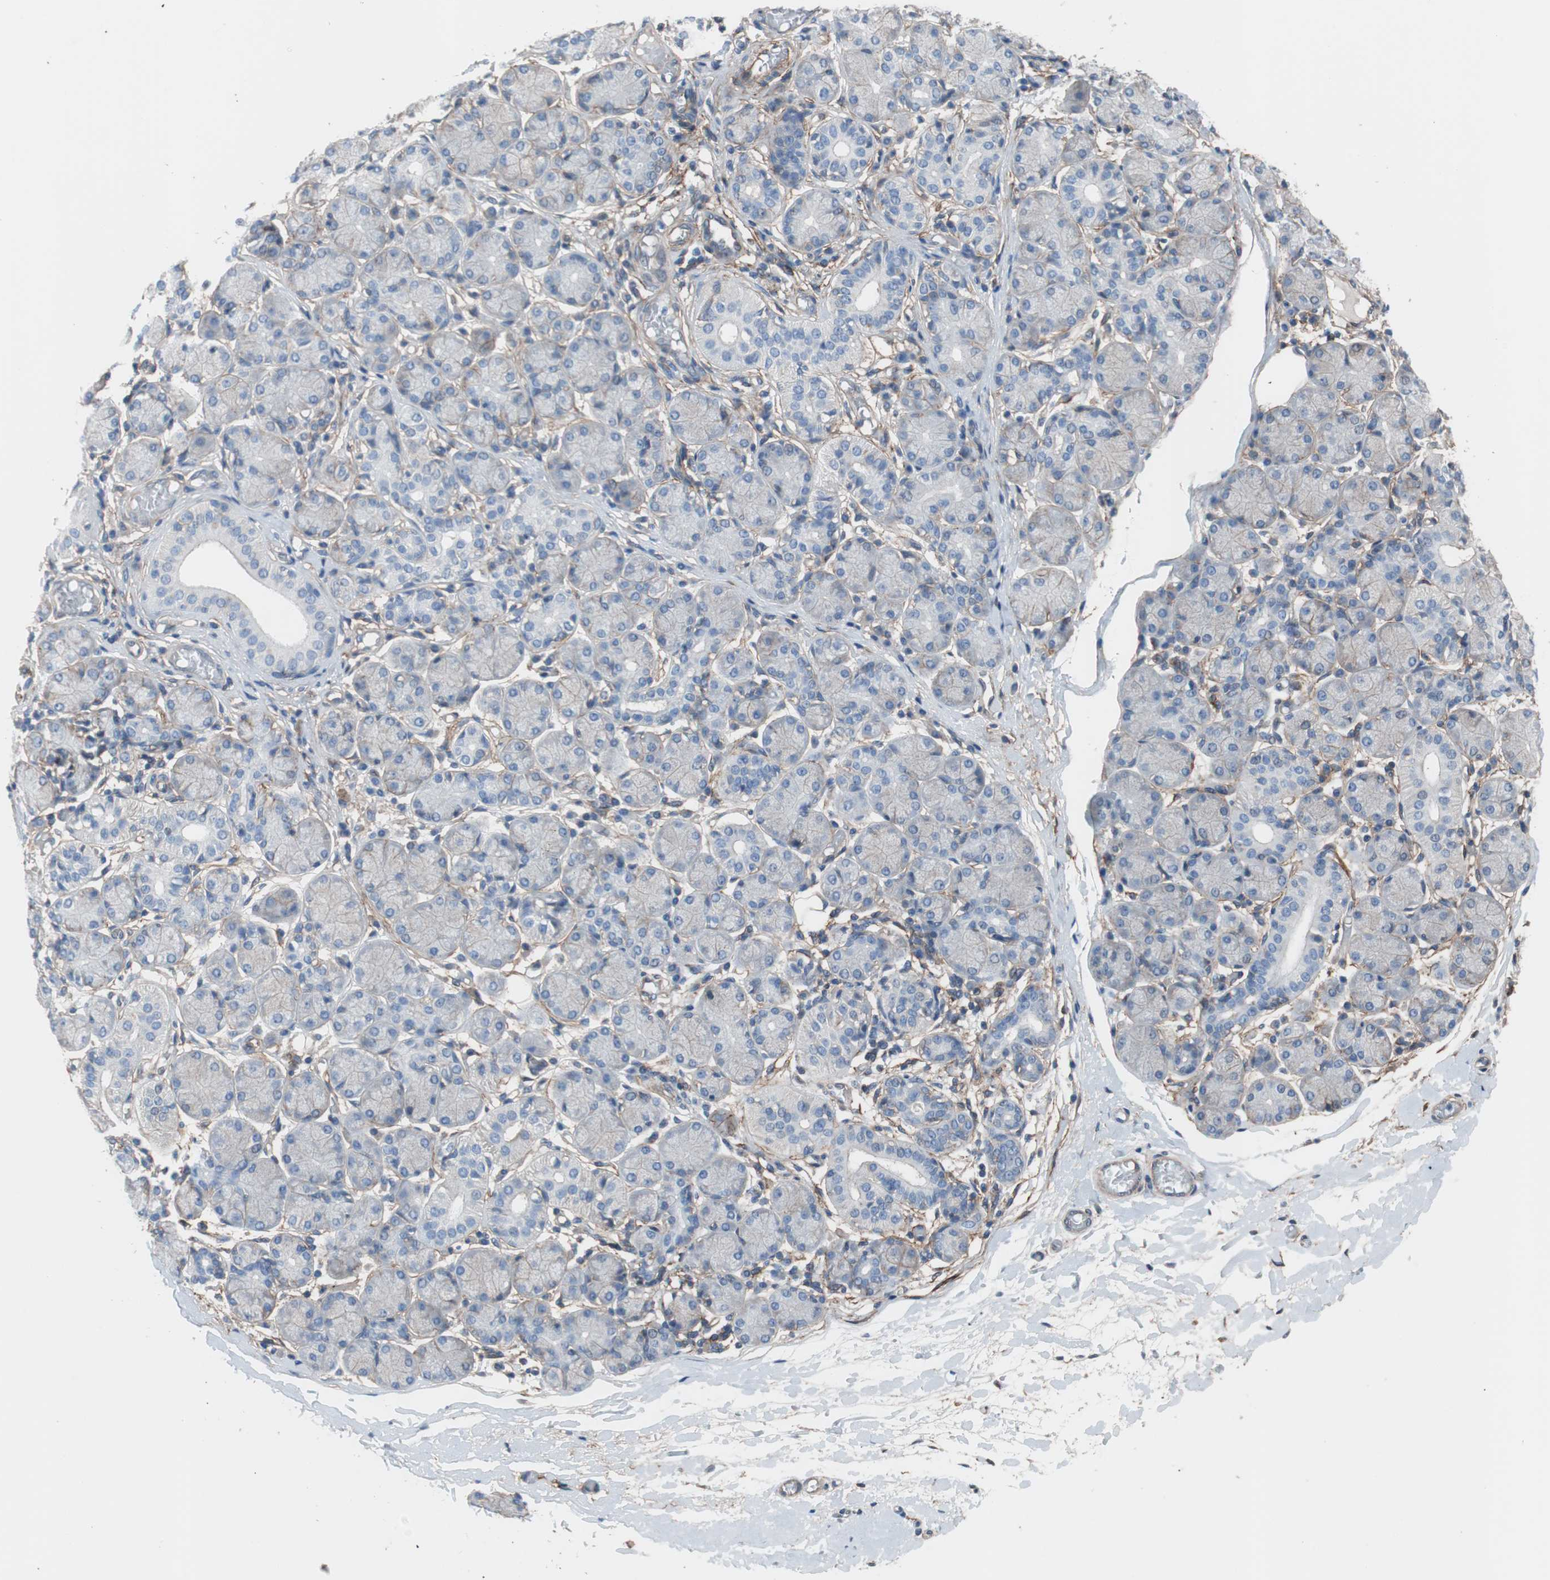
{"staining": {"intensity": "negative", "quantity": "none", "location": "none"}, "tissue": "salivary gland", "cell_type": "Glandular cells", "image_type": "normal", "snomed": [{"axis": "morphology", "description": "Normal tissue, NOS"}, {"axis": "topography", "description": "Salivary gland"}], "caption": "Glandular cells show no significant staining in unremarkable salivary gland. Brightfield microscopy of immunohistochemistry (IHC) stained with DAB (brown) and hematoxylin (blue), captured at high magnification.", "gene": "CD81", "patient": {"sex": "female", "age": 24}}